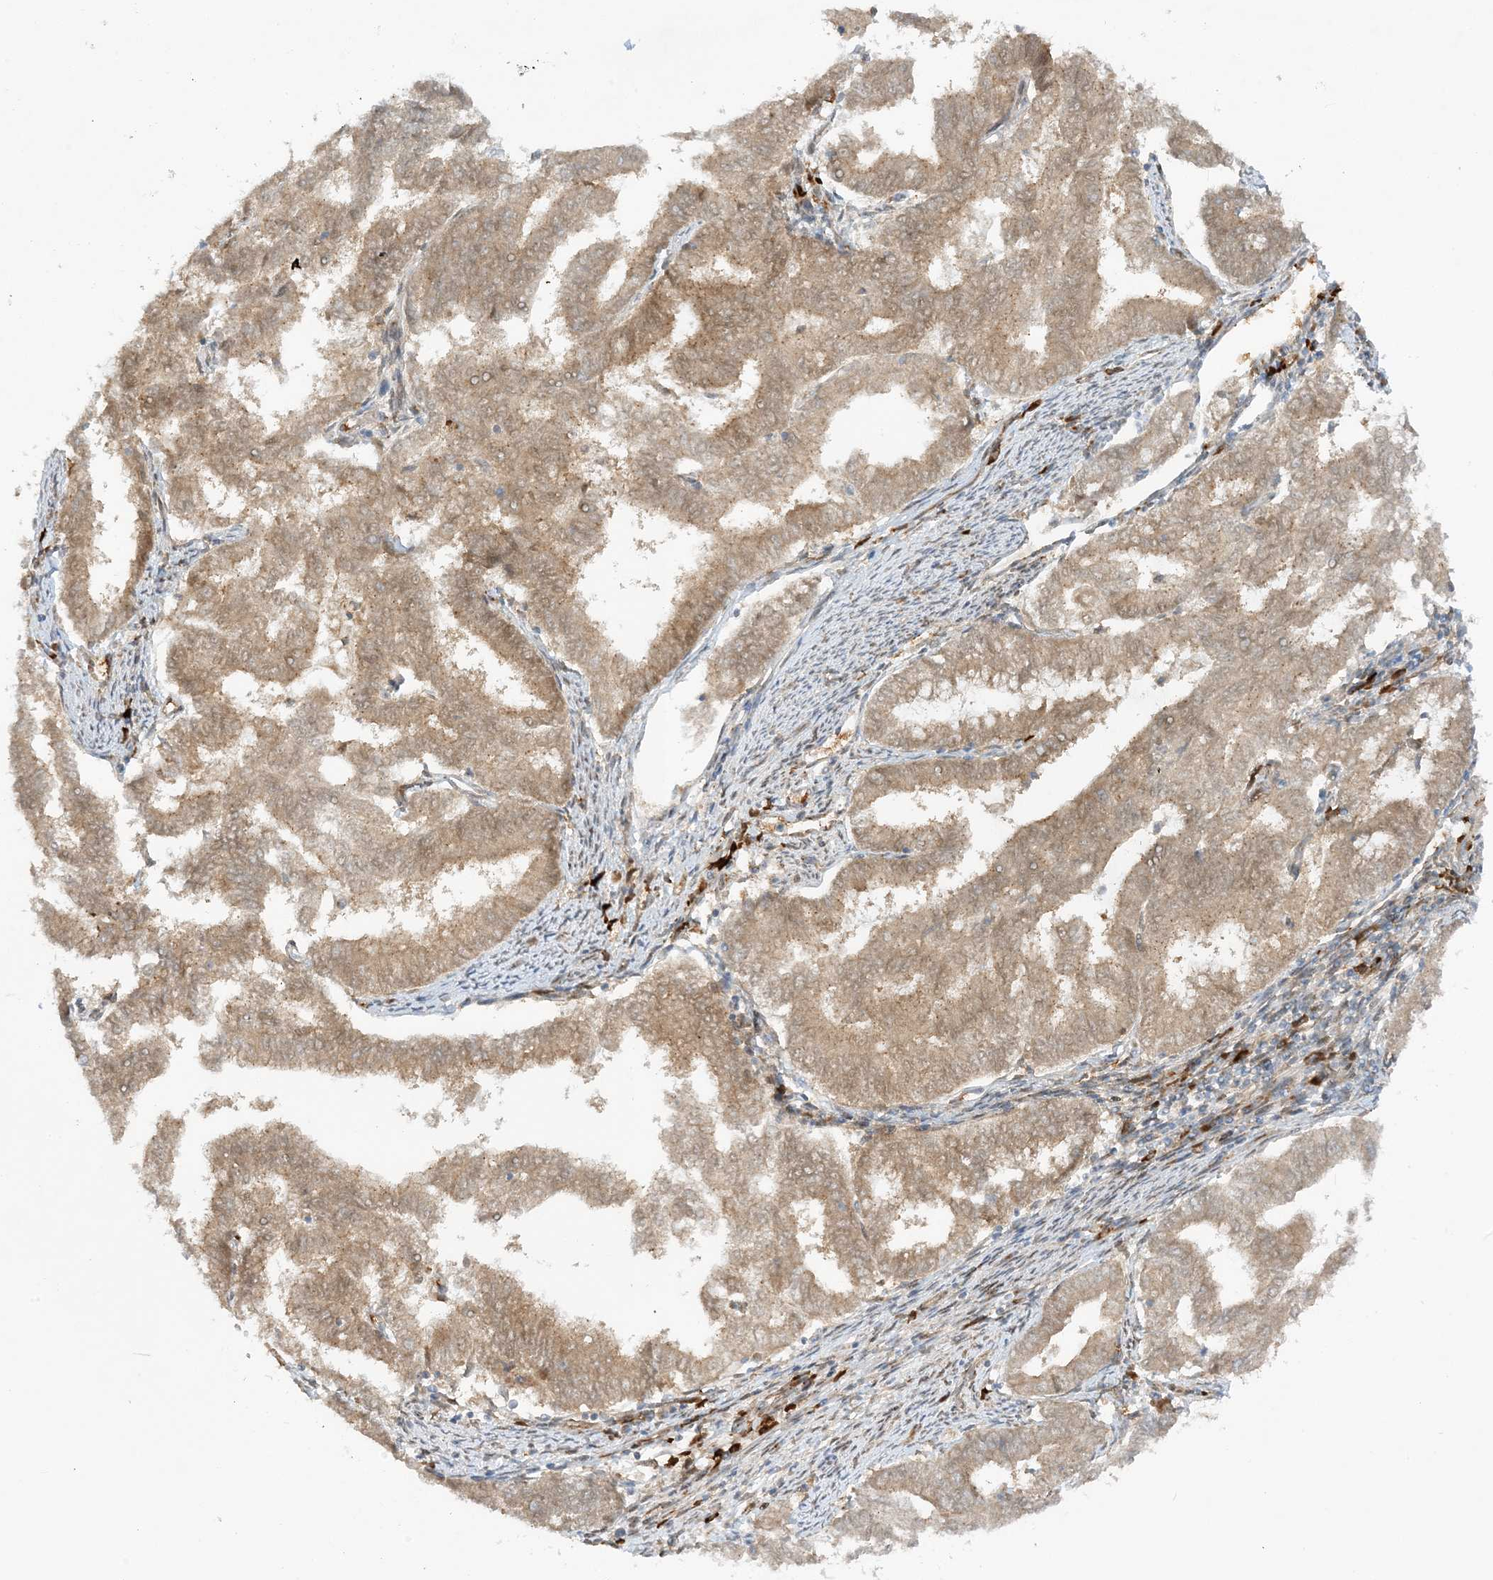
{"staining": {"intensity": "moderate", "quantity": ">75%", "location": "cytoplasmic/membranous"}, "tissue": "endometrial cancer", "cell_type": "Tumor cells", "image_type": "cancer", "snomed": [{"axis": "morphology", "description": "Adenocarcinoma, NOS"}, {"axis": "topography", "description": "Endometrium"}], "caption": "The image exhibits staining of adenocarcinoma (endometrial), revealing moderate cytoplasmic/membranous protein positivity (brown color) within tumor cells.", "gene": "RPP40", "patient": {"sex": "female", "age": 79}}